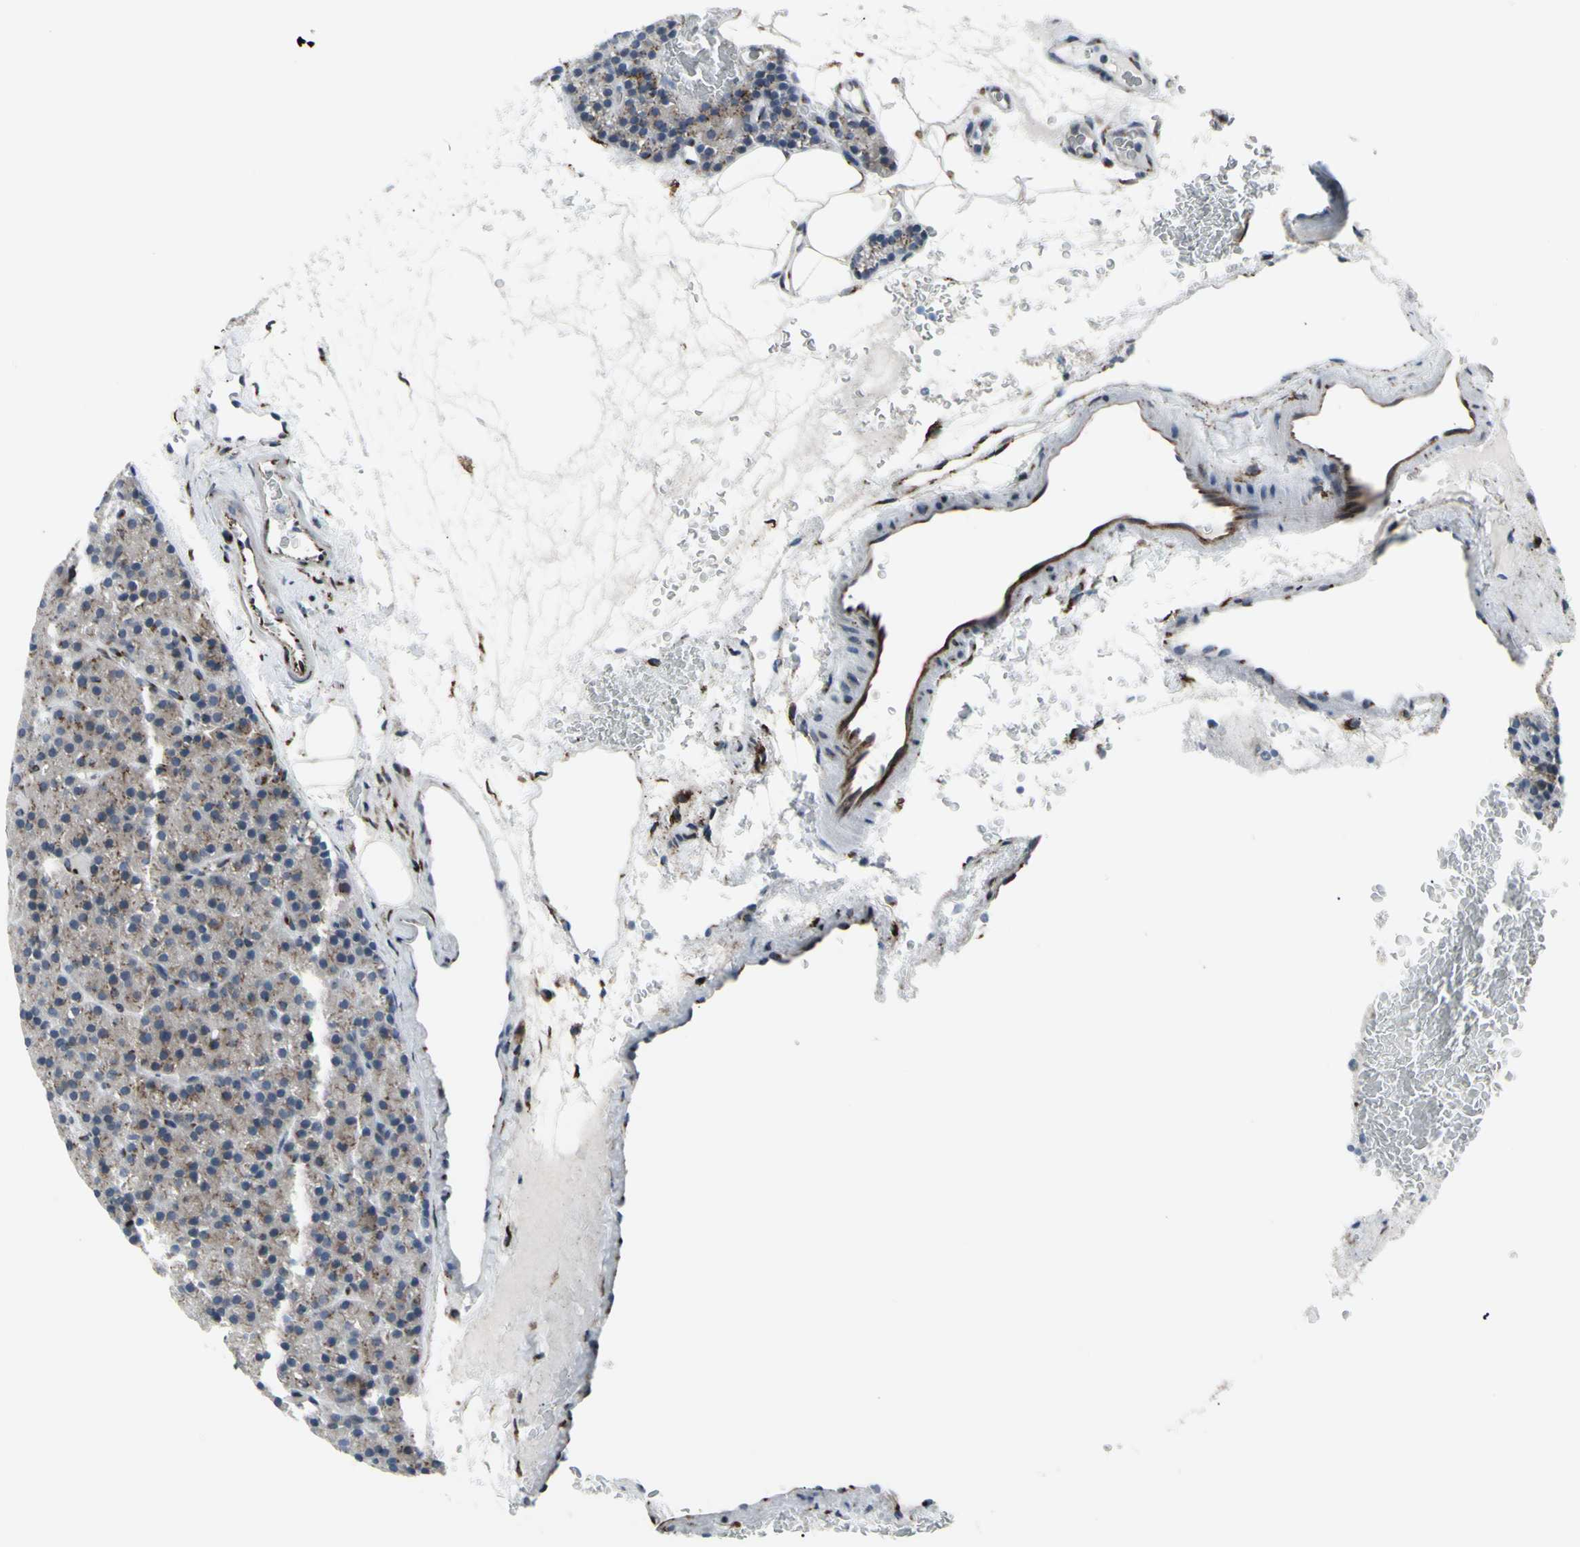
{"staining": {"intensity": "moderate", "quantity": ">75%", "location": "cytoplasmic/membranous"}, "tissue": "parathyroid gland", "cell_type": "Glandular cells", "image_type": "normal", "snomed": [{"axis": "morphology", "description": "Normal tissue, NOS"}, {"axis": "morphology", "description": "Hyperplasia, NOS"}, {"axis": "topography", "description": "Parathyroid gland"}], "caption": "DAB immunohistochemical staining of normal parathyroid gland exhibits moderate cytoplasmic/membranous protein staining in approximately >75% of glandular cells.", "gene": "GLG1", "patient": {"sex": "male", "age": 44}}